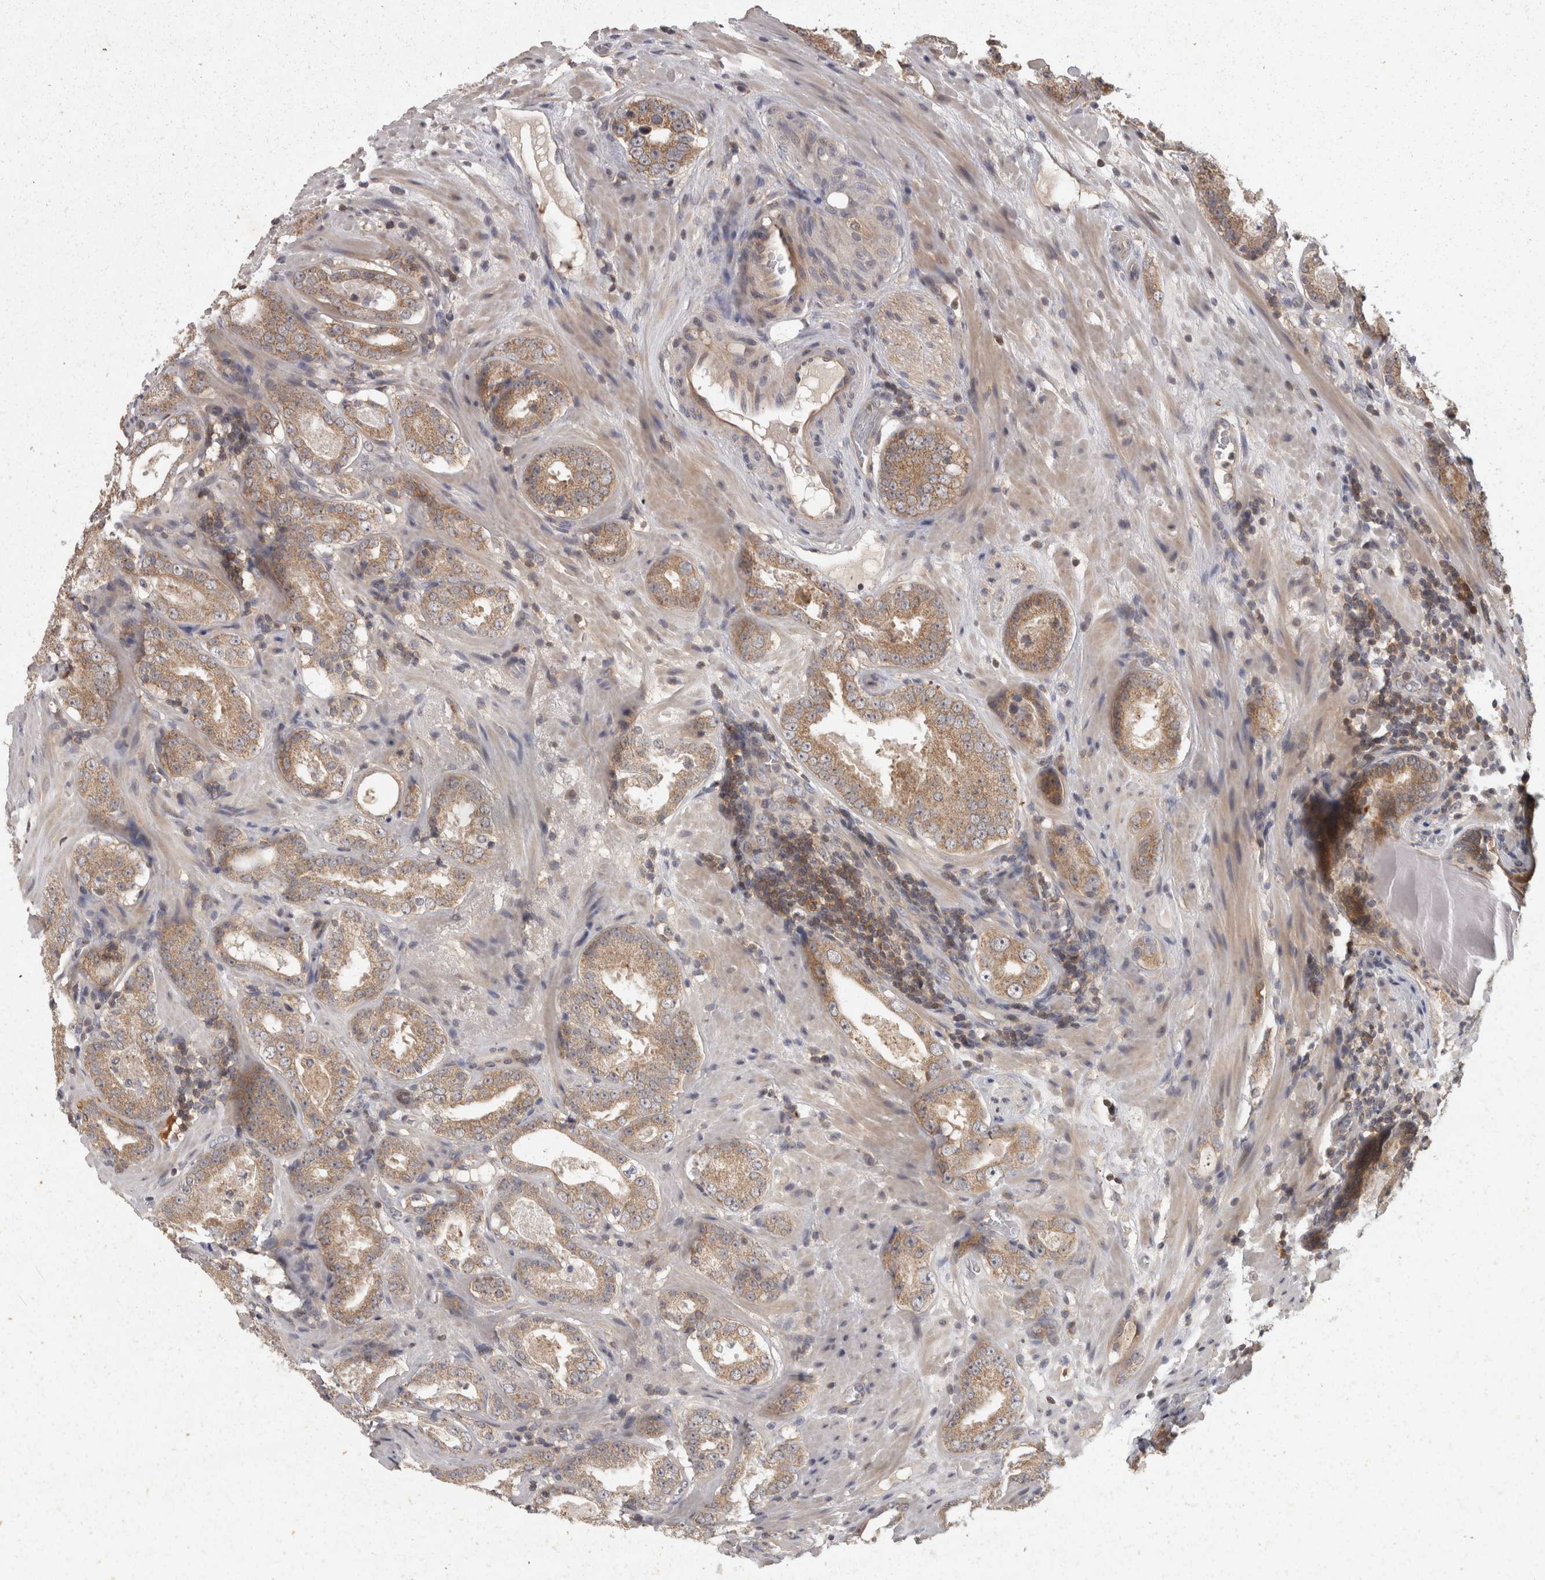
{"staining": {"intensity": "moderate", "quantity": ">75%", "location": "cytoplasmic/membranous"}, "tissue": "prostate cancer", "cell_type": "Tumor cells", "image_type": "cancer", "snomed": [{"axis": "morphology", "description": "Adenocarcinoma, Low grade"}, {"axis": "topography", "description": "Prostate"}], "caption": "IHC (DAB) staining of prostate cancer demonstrates moderate cytoplasmic/membranous protein positivity in approximately >75% of tumor cells. Using DAB (brown) and hematoxylin (blue) stains, captured at high magnification using brightfield microscopy.", "gene": "ACAT2", "patient": {"sex": "male", "age": 69}}